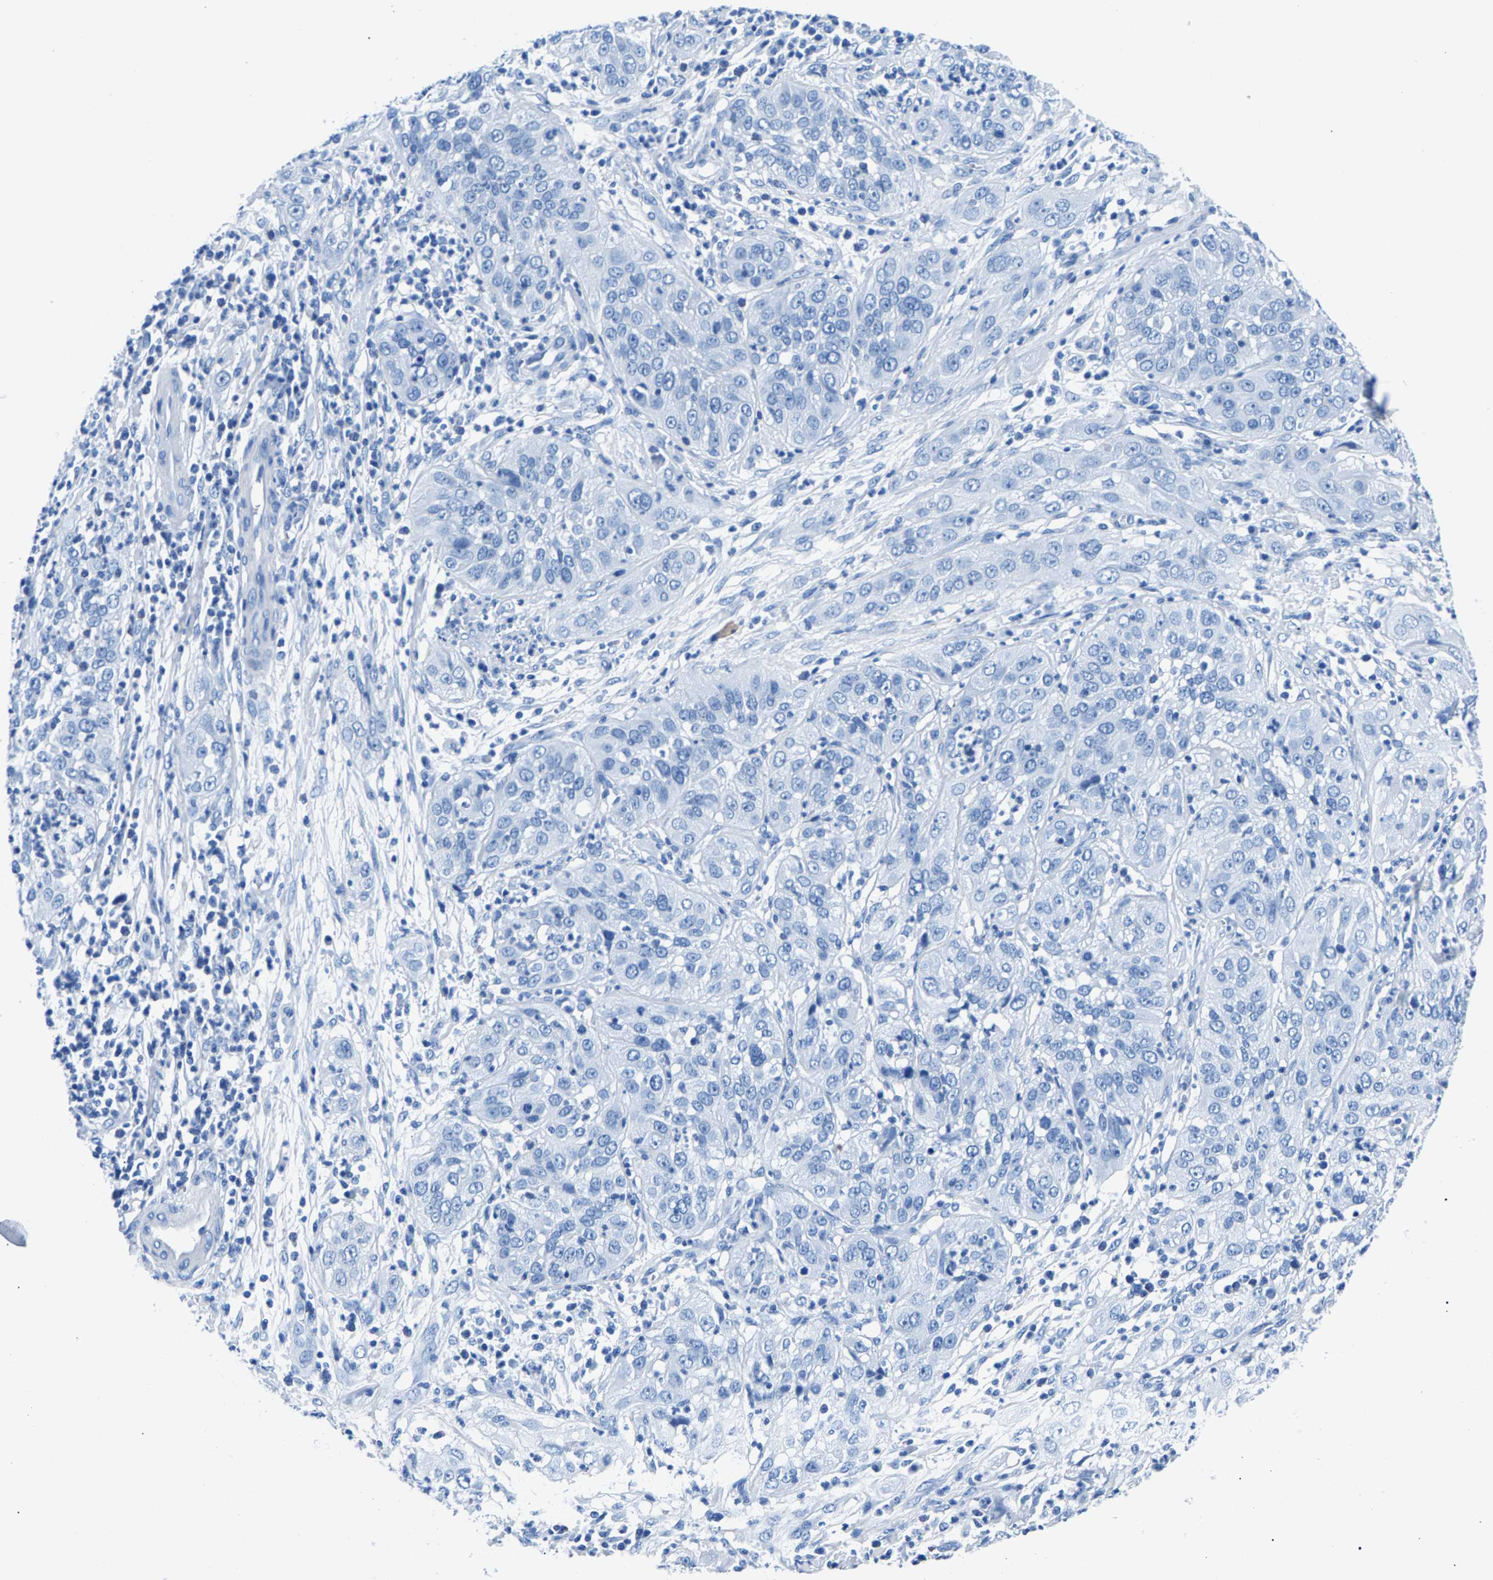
{"staining": {"intensity": "negative", "quantity": "none", "location": "none"}, "tissue": "cervical cancer", "cell_type": "Tumor cells", "image_type": "cancer", "snomed": [{"axis": "morphology", "description": "Squamous cell carcinoma, NOS"}, {"axis": "topography", "description": "Cervix"}], "caption": "A photomicrograph of squamous cell carcinoma (cervical) stained for a protein reveals no brown staining in tumor cells.", "gene": "CPS1", "patient": {"sex": "female", "age": 32}}